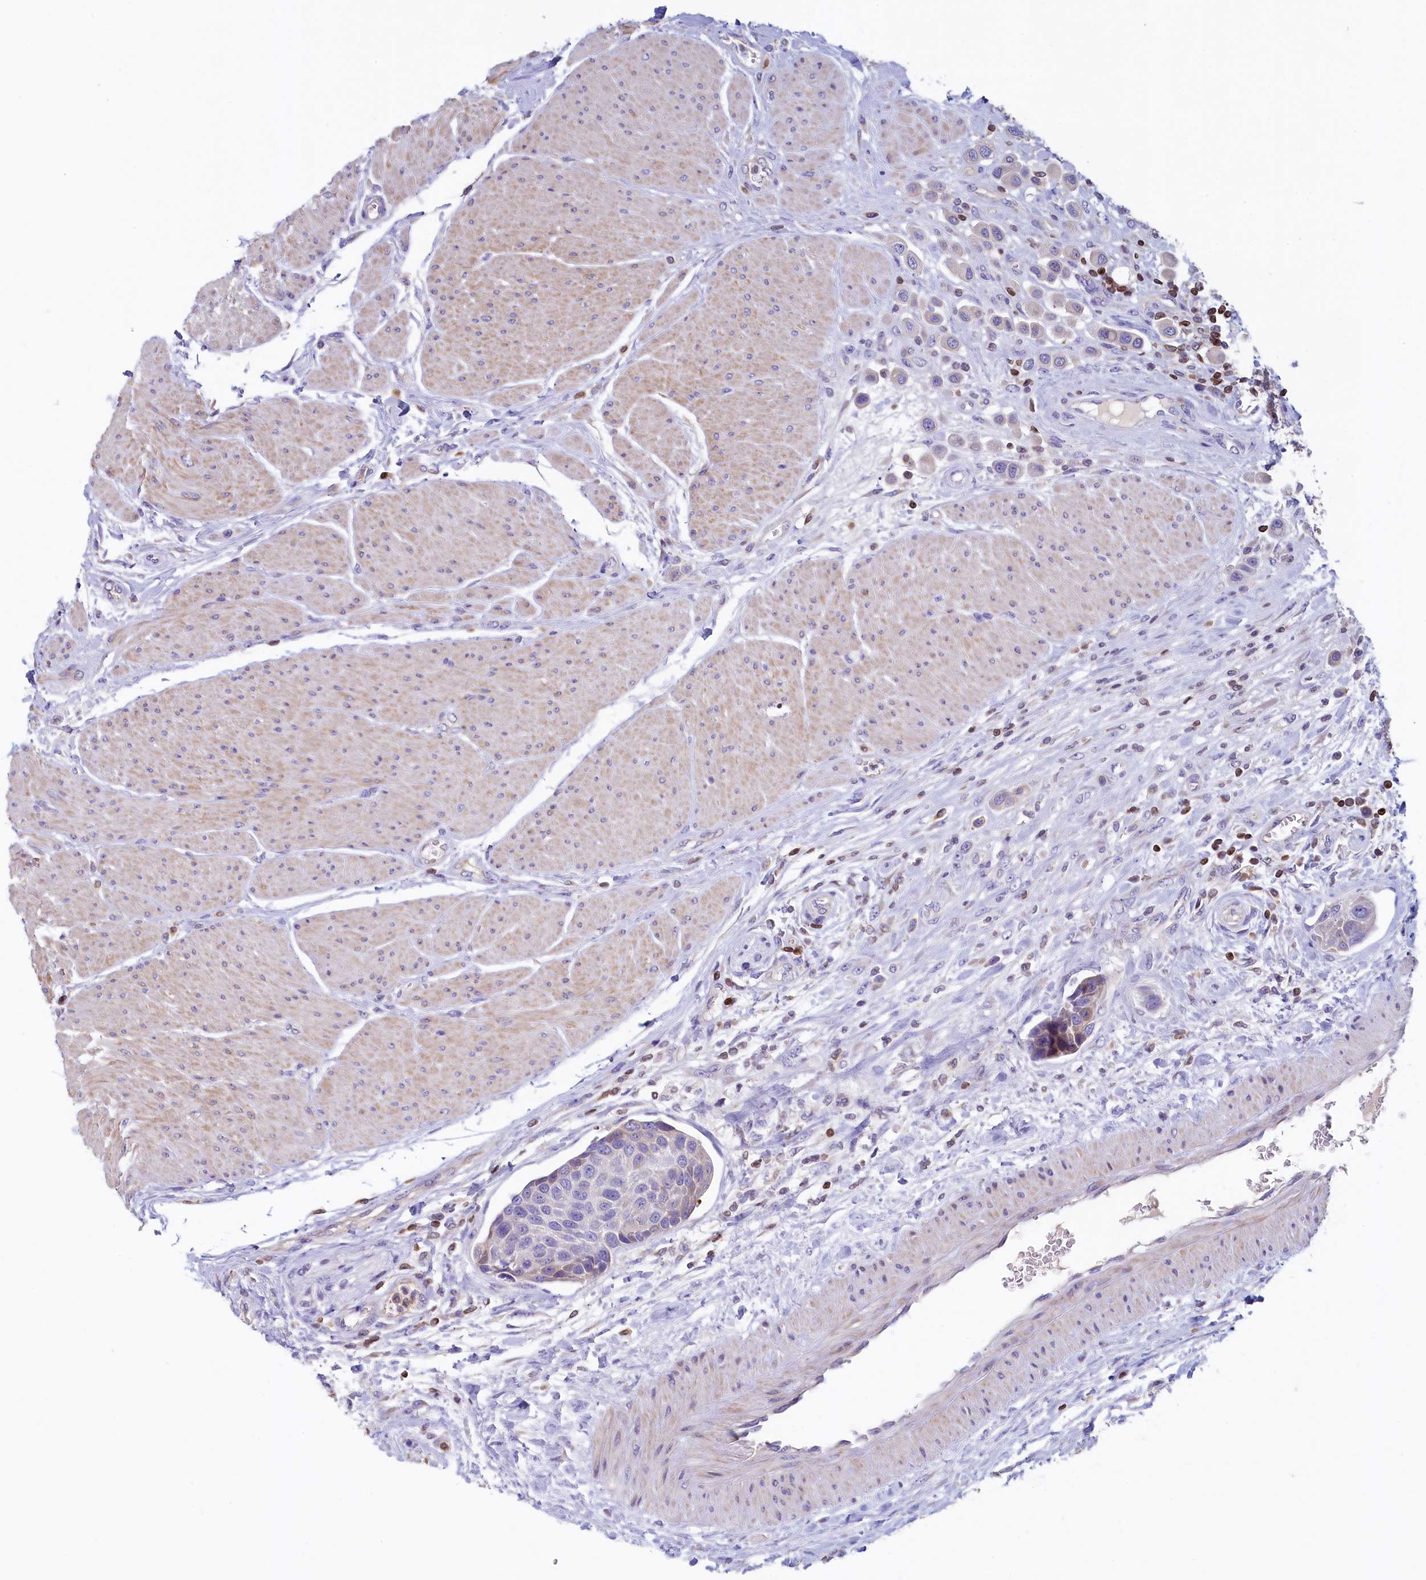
{"staining": {"intensity": "negative", "quantity": "none", "location": "none"}, "tissue": "urothelial cancer", "cell_type": "Tumor cells", "image_type": "cancer", "snomed": [{"axis": "morphology", "description": "Urothelial carcinoma, High grade"}, {"axis": "topography", "description": "Urinary bladder"}], "caption": "IHC image of neoplastic tissue: high-grade urothelial carcinoma stained with DAB (3,3'-diaminobenzidine) displays no significant protein expression in tumor cells.", "gene": "TRAF3IP3", "patient": {"sex": "male", "age": 50}}